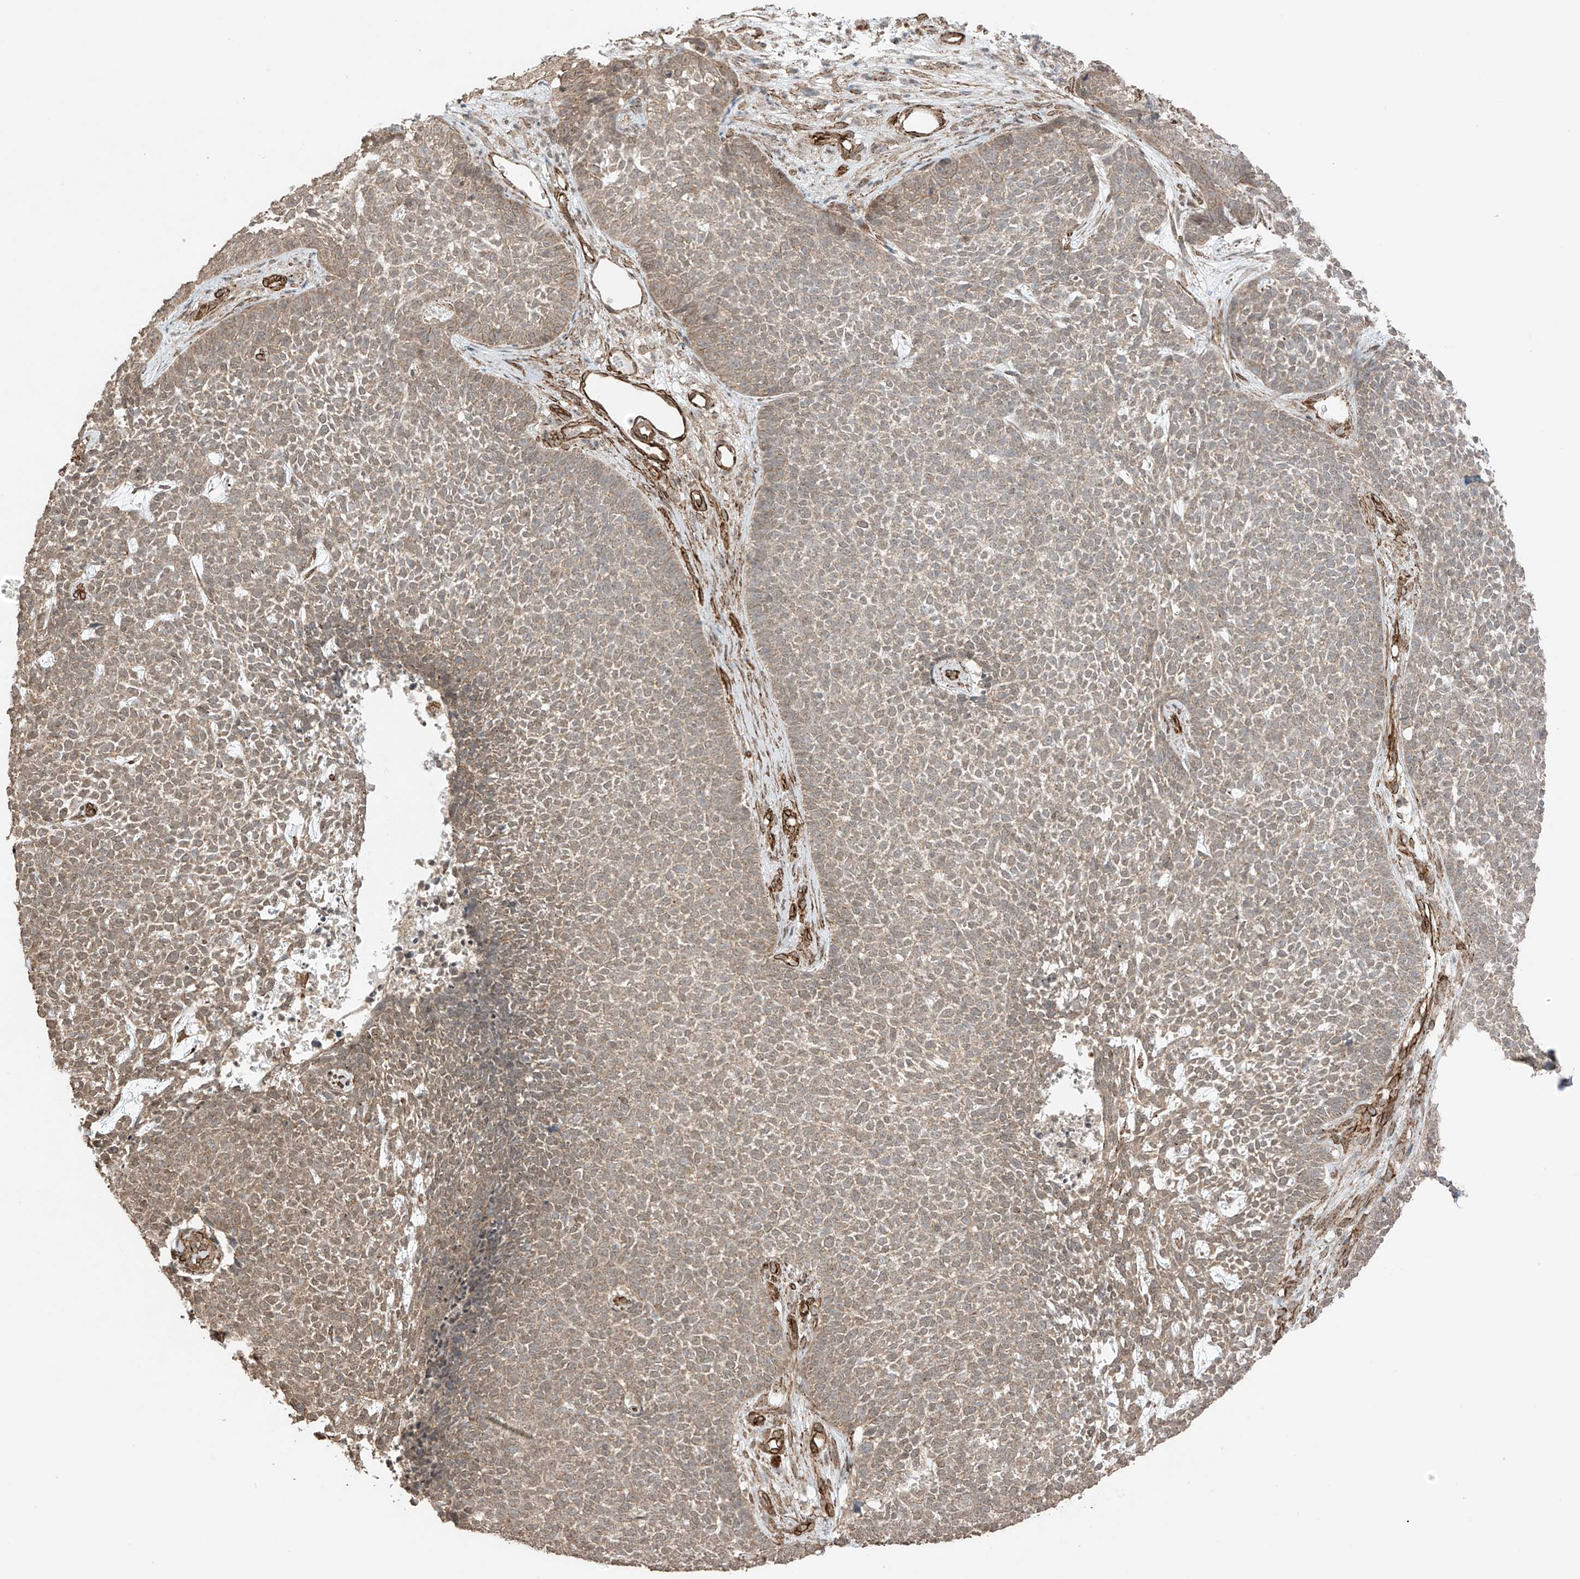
{"staining": {"intensity": "weak", "quantity": ">75%", "location": "cytoplasmic/membranous,nuclear"}, "tissue": "skin cancer", "cell_type": "Tumor cells", "image_type": "cancer", "snomed": [{"axis": "morphology", "description": "Basal cell carcinoma"}, {"axis": "topography", "description": "Skin"}], "caption": "DAB immunohistochemical staining of human skin basal cell carcinoma exhibits weak cytoplasmic/membranous and nuclear protein expression in about >75% of tumor cells.", "gene": "TTLL5", "patient": {"sex": "female", "age": 84}}